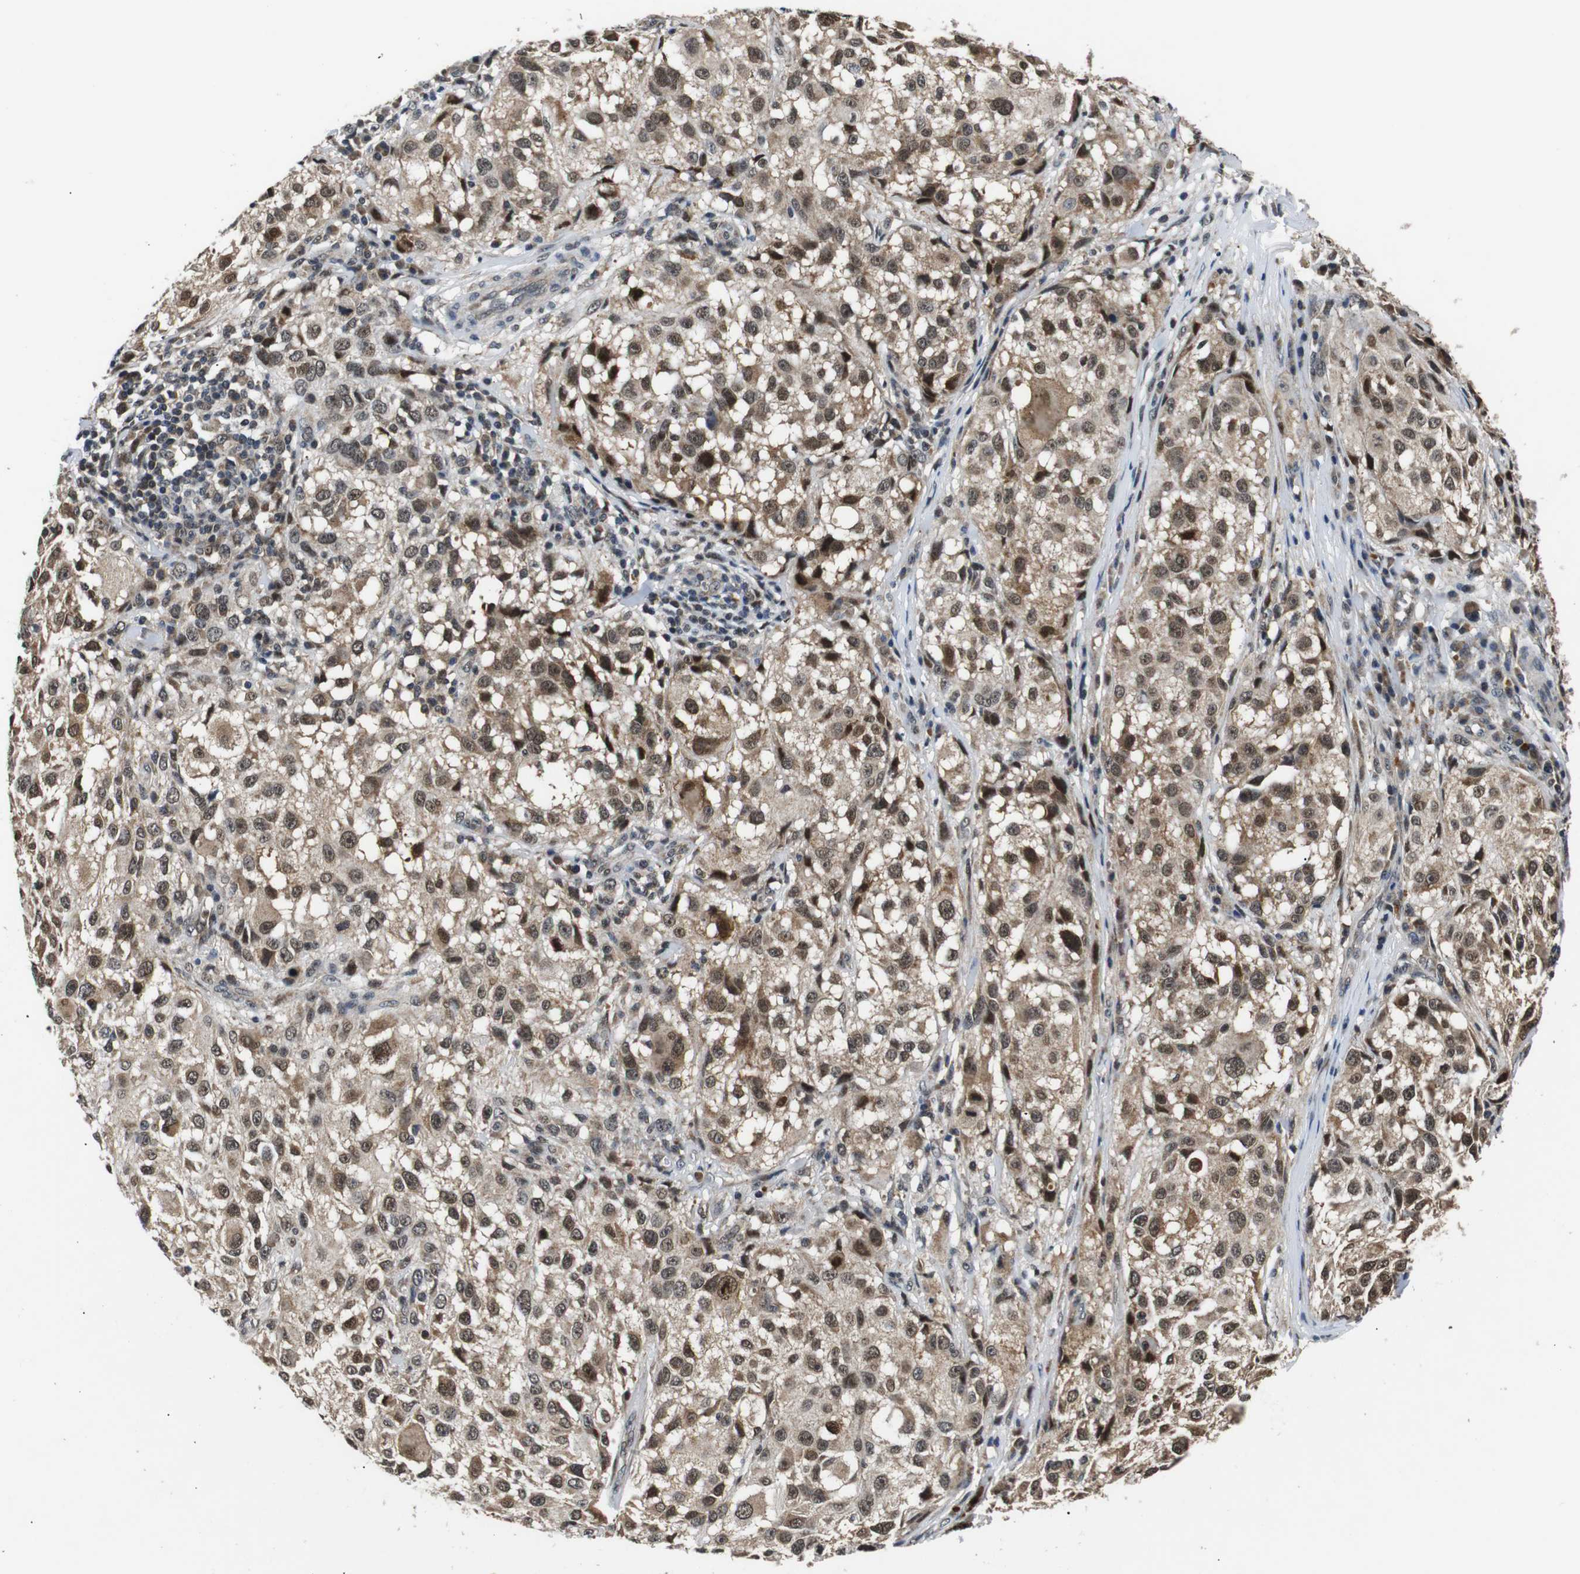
{"staining": {"intensity": "strong", "quantity": ">75%", "location": "cytoplasmic/membranous,nuclear"}, "tissue": "melanoma", "cell_type": "Tumor cells", "image_type": "cancer", "snomed": [{"axis": "morphology", "description": "Necrosis, NOS"}, {"axis": "morphology", "description": "Malignant melanoma, NOS"}, {"axis": "topography", "description": "Skin"}], "caption": "Protein staining of malignant melanoma tissue displays strong cytoplasmic/membranous and nuclear positivity in approximately >75% of tumor cells.", "gene": "SKP1", "patient": {"sex": "female", "age": 87}}